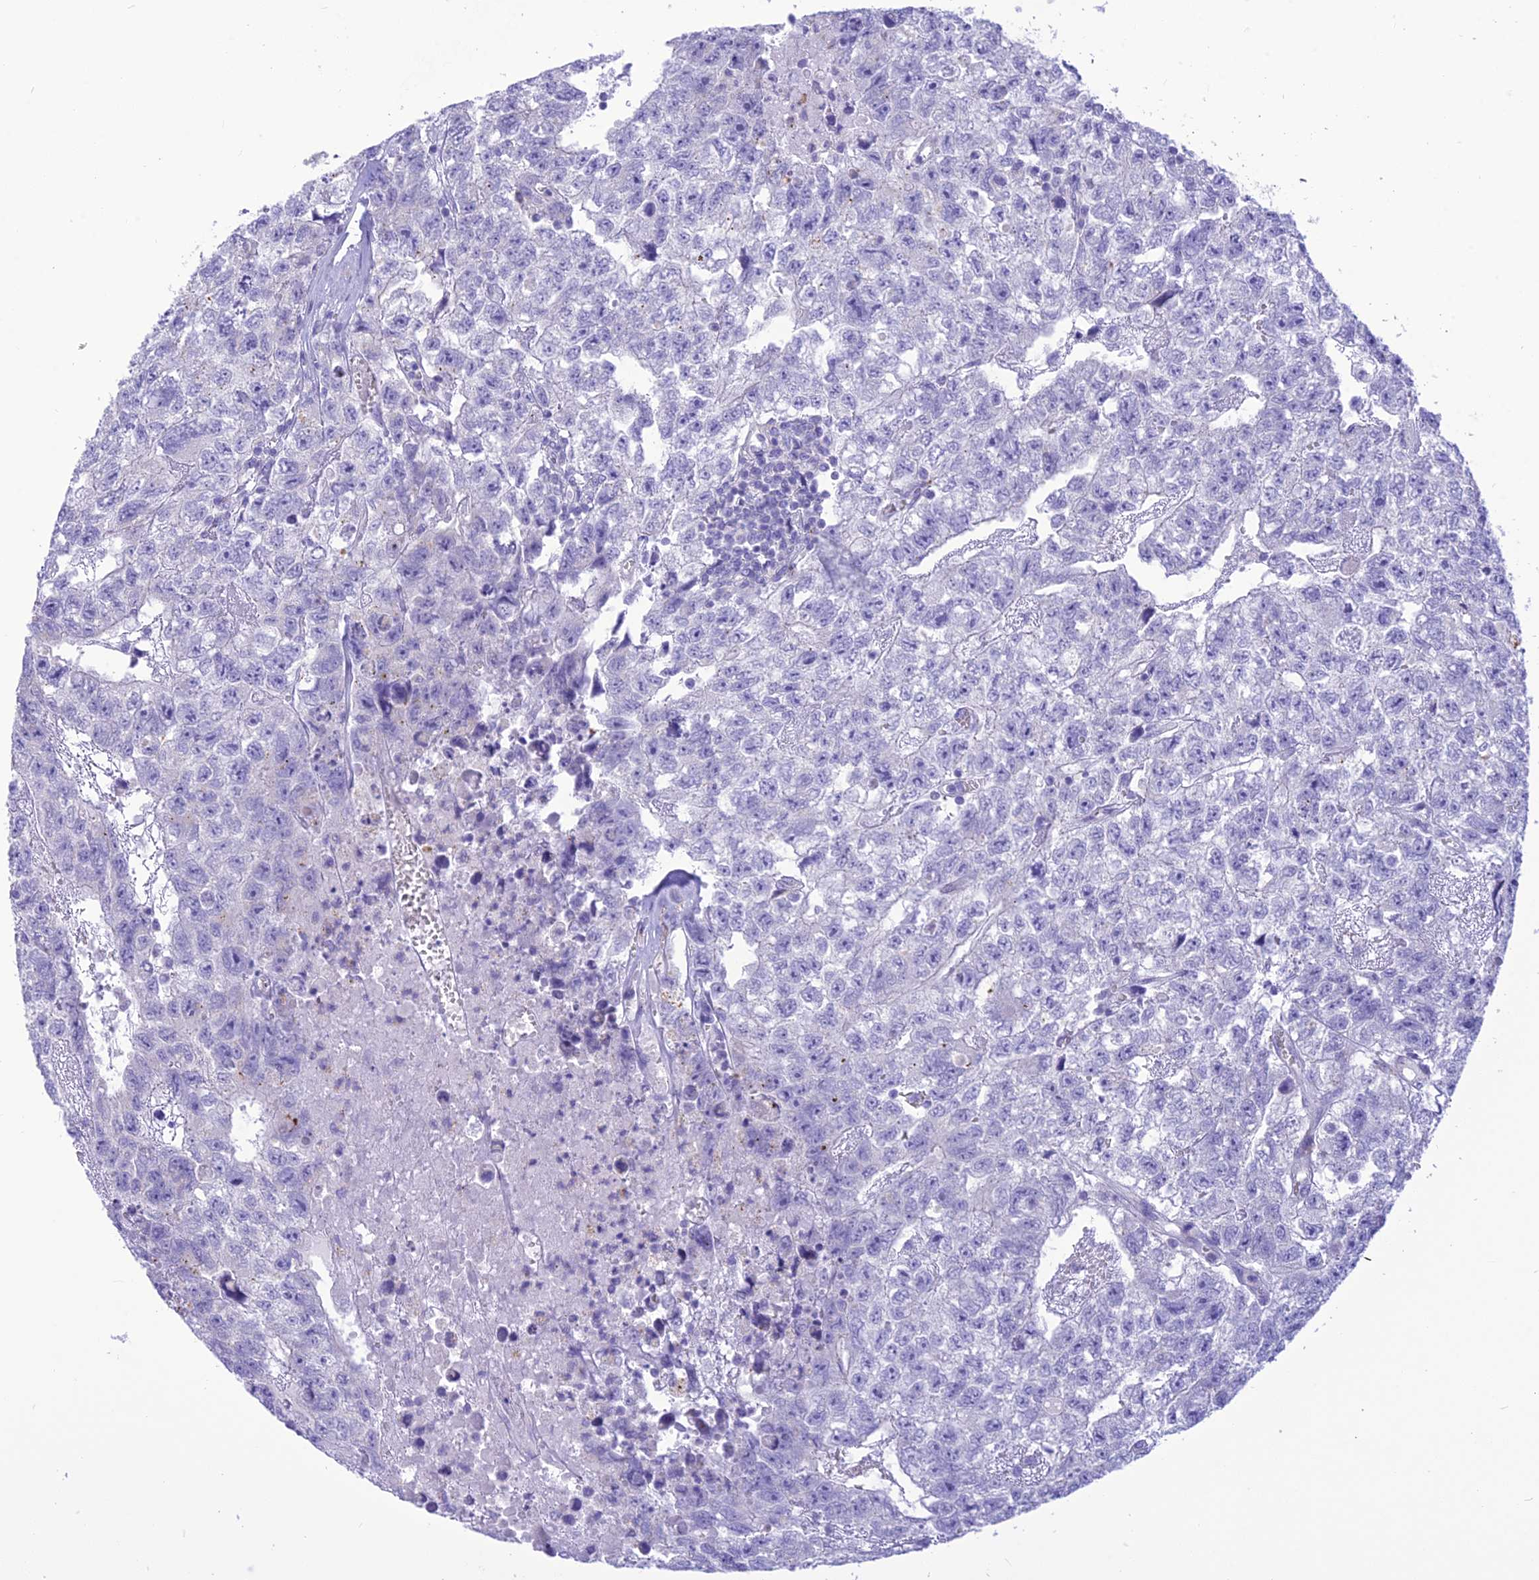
{"staining": {"intensity": "negative", "quantity": "none", "location": "none"}, "tissue": "testis cancer", "cell_type": "Tumor cells", "image_type": "cancer", "snomed": [{"axis": "morphology", "description": "Carcinoma, Embryonal, NOS"}, {"axis": "topography", "description": "Testis"}], "caption": "The image demonstrates no staining of tumor cells in testis cancer (embryonal carcinoma).", "gene": "DHDH", "patient": {"sex": "male", "age": 26}}